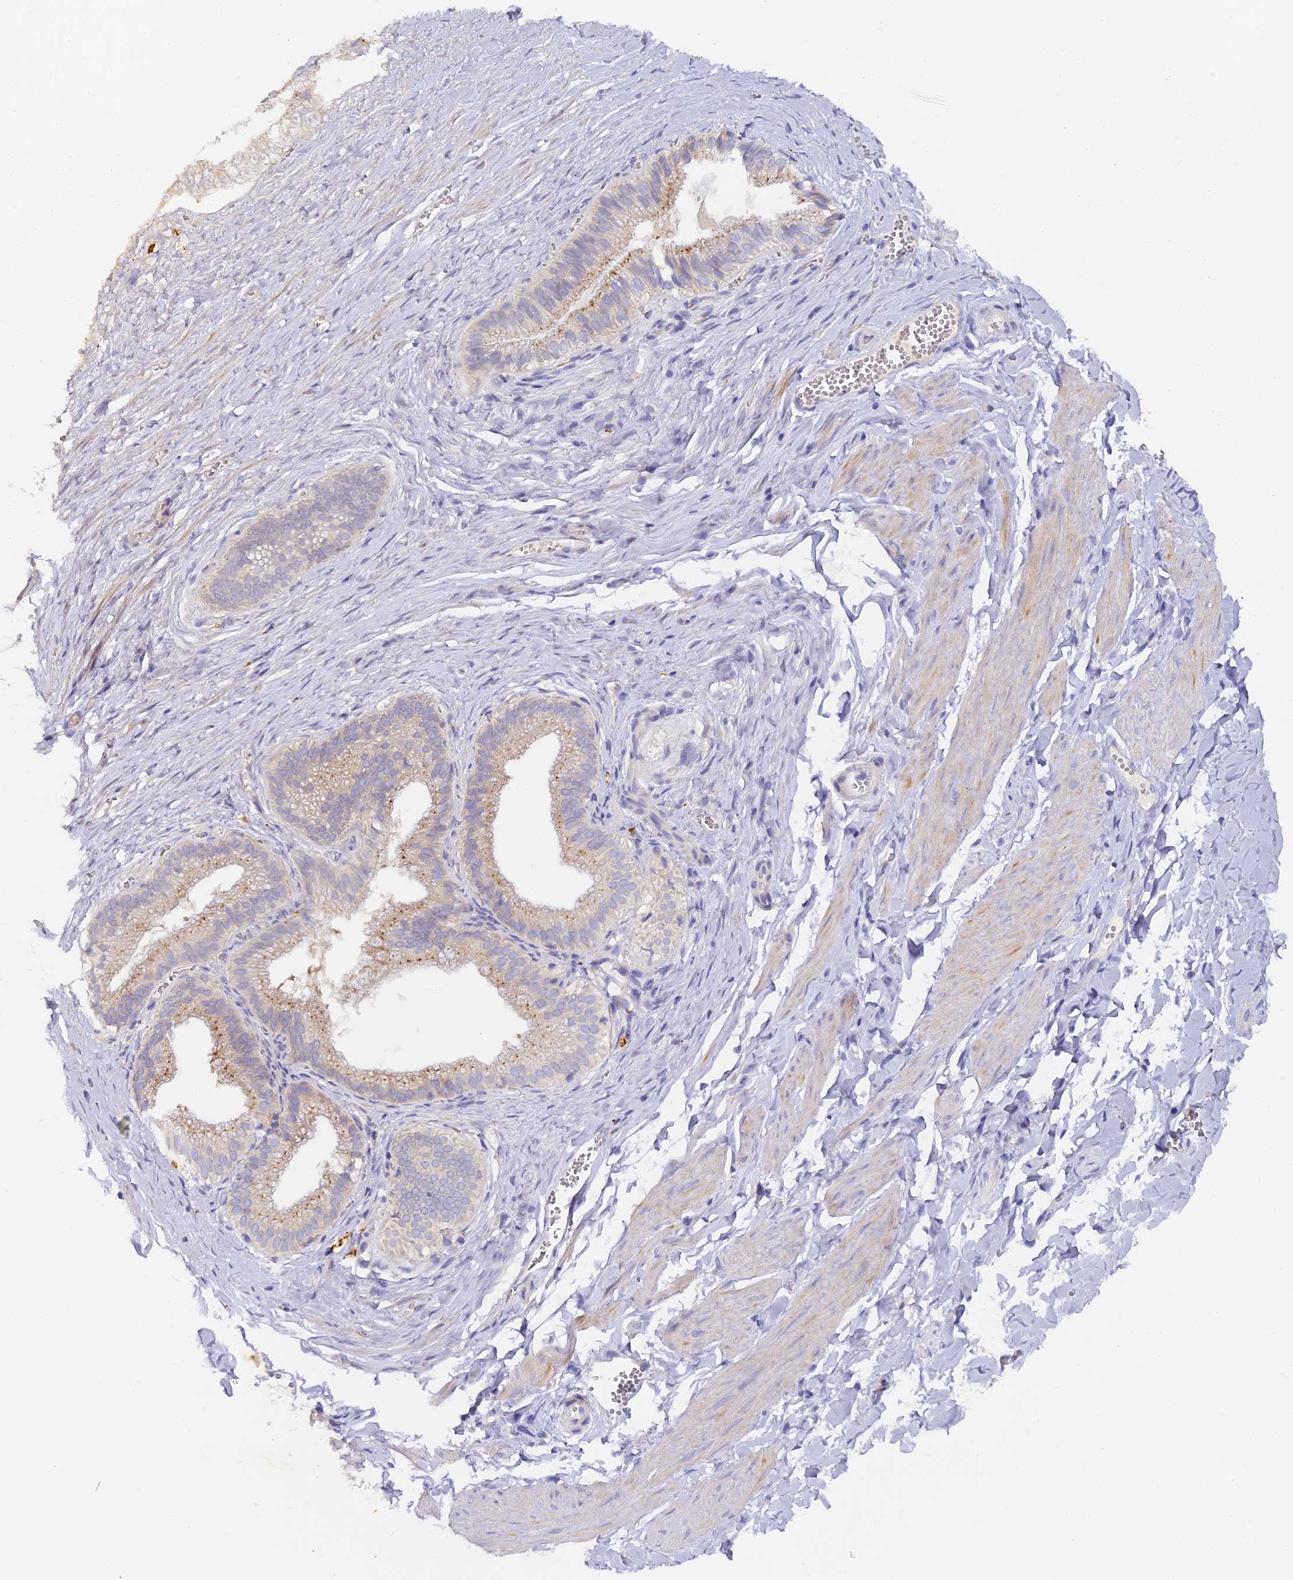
{"staining": {"intensity": "negative", "quantity": "none", "location": "none"}, "tissue": "adipose tissue", "cell_type": "Adipocytes", "image_type": "normal", "snomed": [{"axis": "morphology", "description": "Normal tissue, NOS"}, {"axis": "topography", "description": "Gallbladder"}, {"axis": "topography", "description": "Peripheral nerve tissue"}], "caption": "Photomicrograph shows no significant protein staining in adipocytes of benign adipose tissue. (DAB IHC, high magnification).", "gene": "DONSON", "patient": {"sex": "male", "age": 38}}